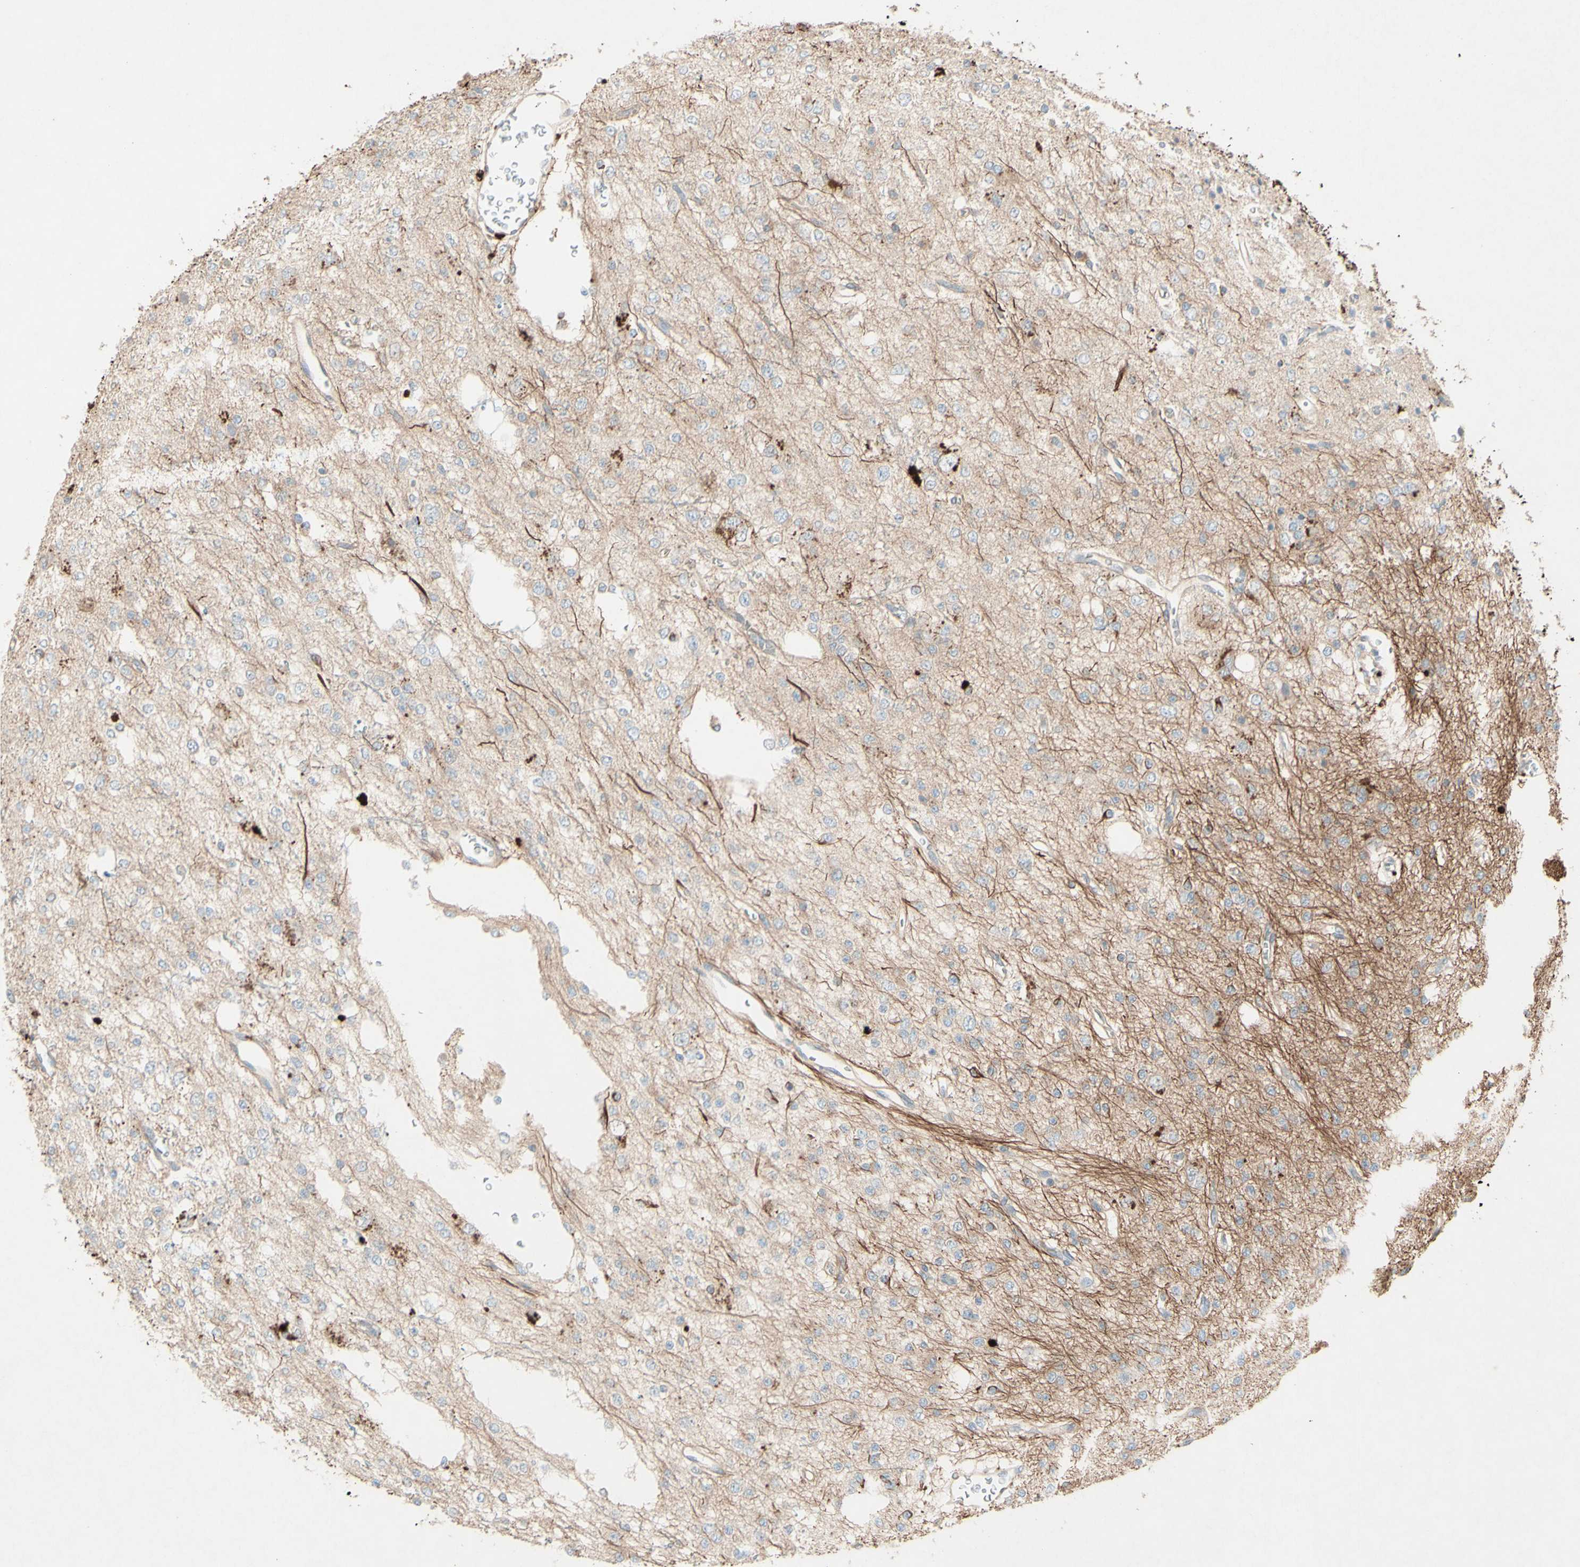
{"staining": {"intensity": "negative", "quantity": "none", "location": "none"}, "tissue": "glioma", "cell_type": "Tumor cells", "image_type": "cancer", "snomed": [{"axis": "morphology", "description": "Glioma, malignant, Low grade"}, {"axis": "topography", "description": "Brain"}], "caption": "Micrograph shows no significant protein expression in tumor cells of malignant glioma (low-grade).", "gene": "MTM1", "patient": {"sex": "male", "age": 38}}